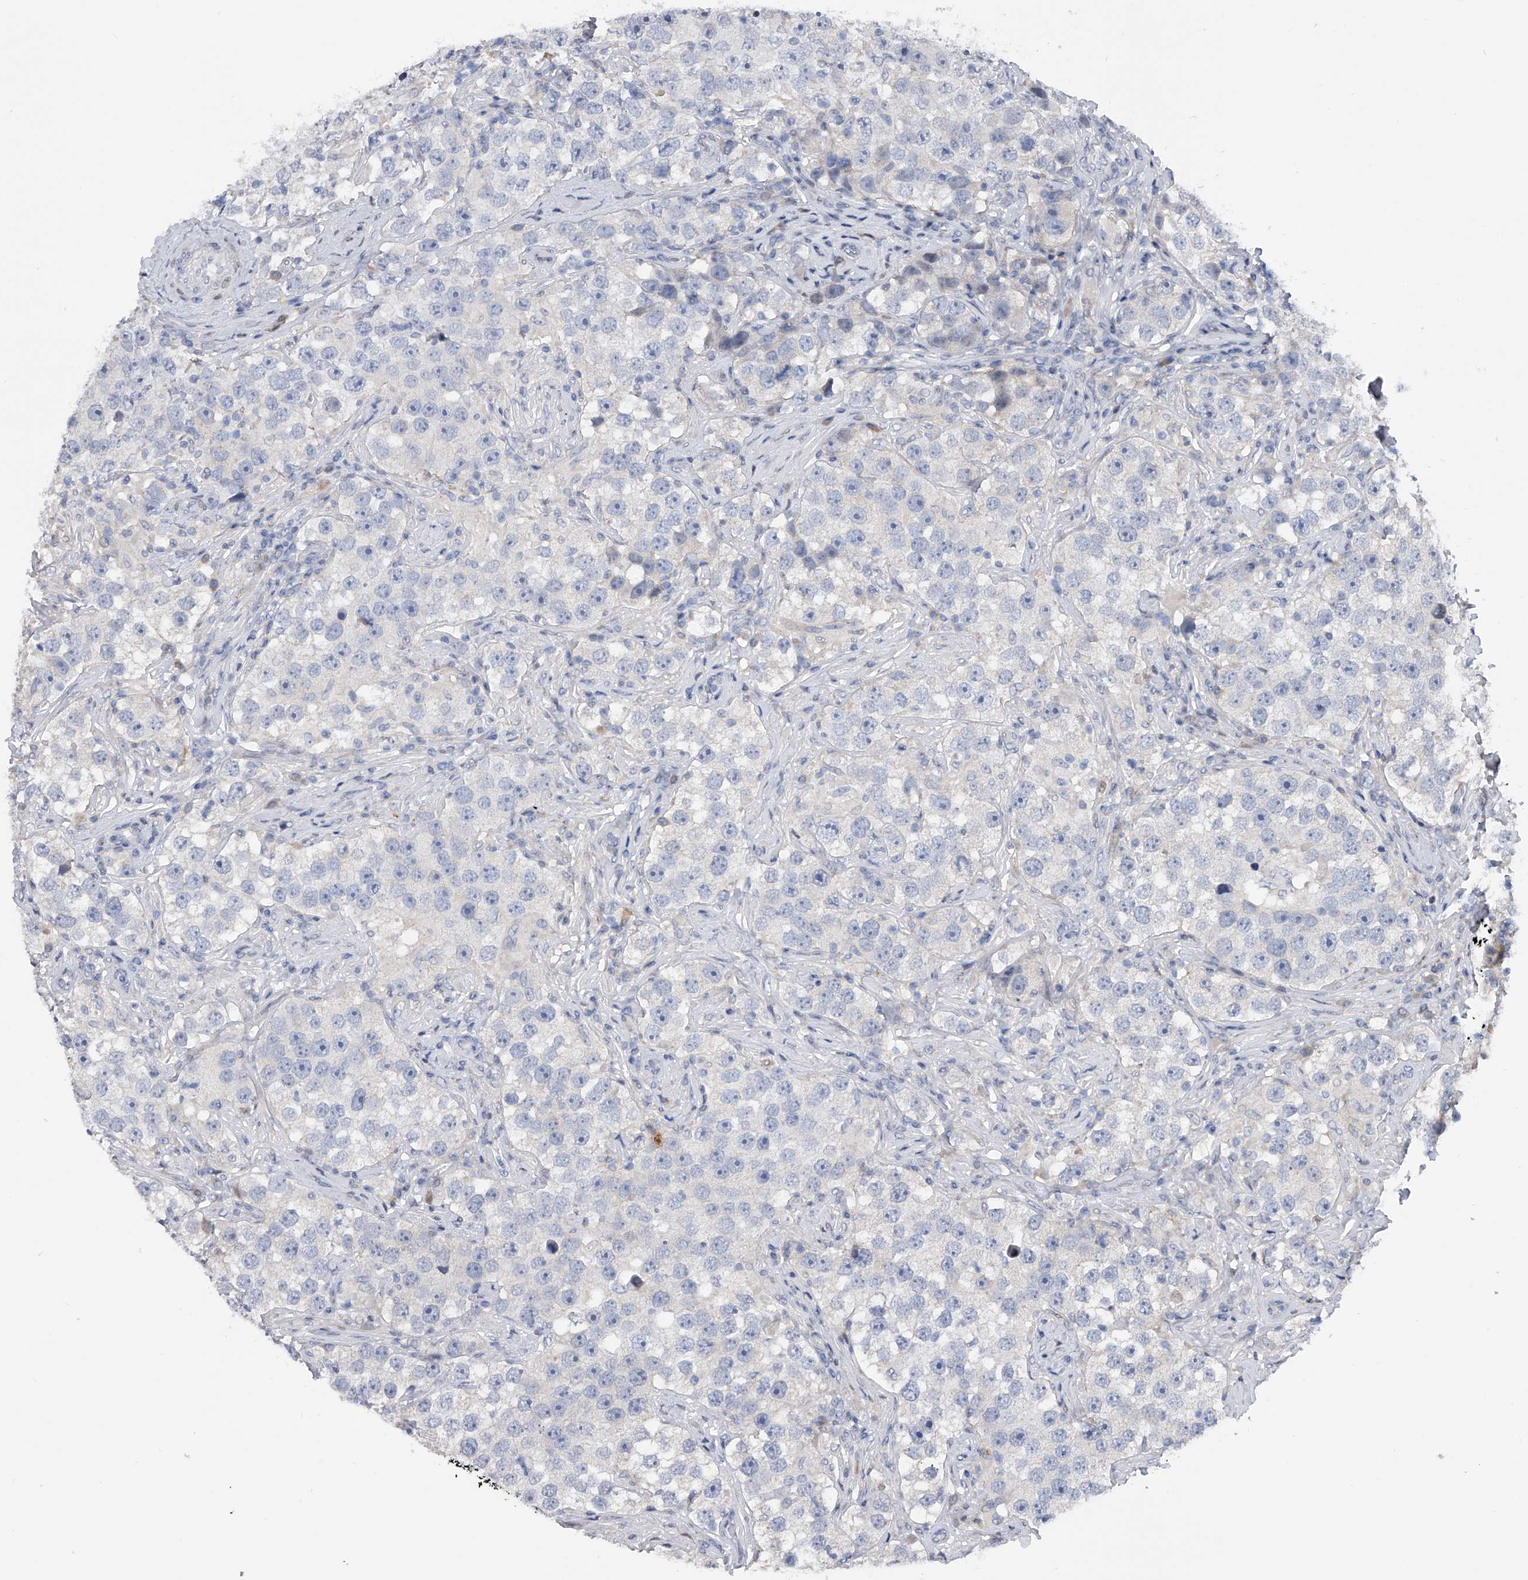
{"staining": {"intensity": "negative", "quantity": "none", "location": "none"}, "tissue": "testis cancer", "cell_type": "Tumor cells", "image_type": "cancer", "snomed": [{"axis": "morphology", "description": "Seminoma, NOS"}, {"axis": "topography", "description": "Testis"}], "caption": "Tumor cells show no significant positivity in seminoma (testis).", "gene": "RWDD2A", "patient": {"sex": "male", "age": 49}}